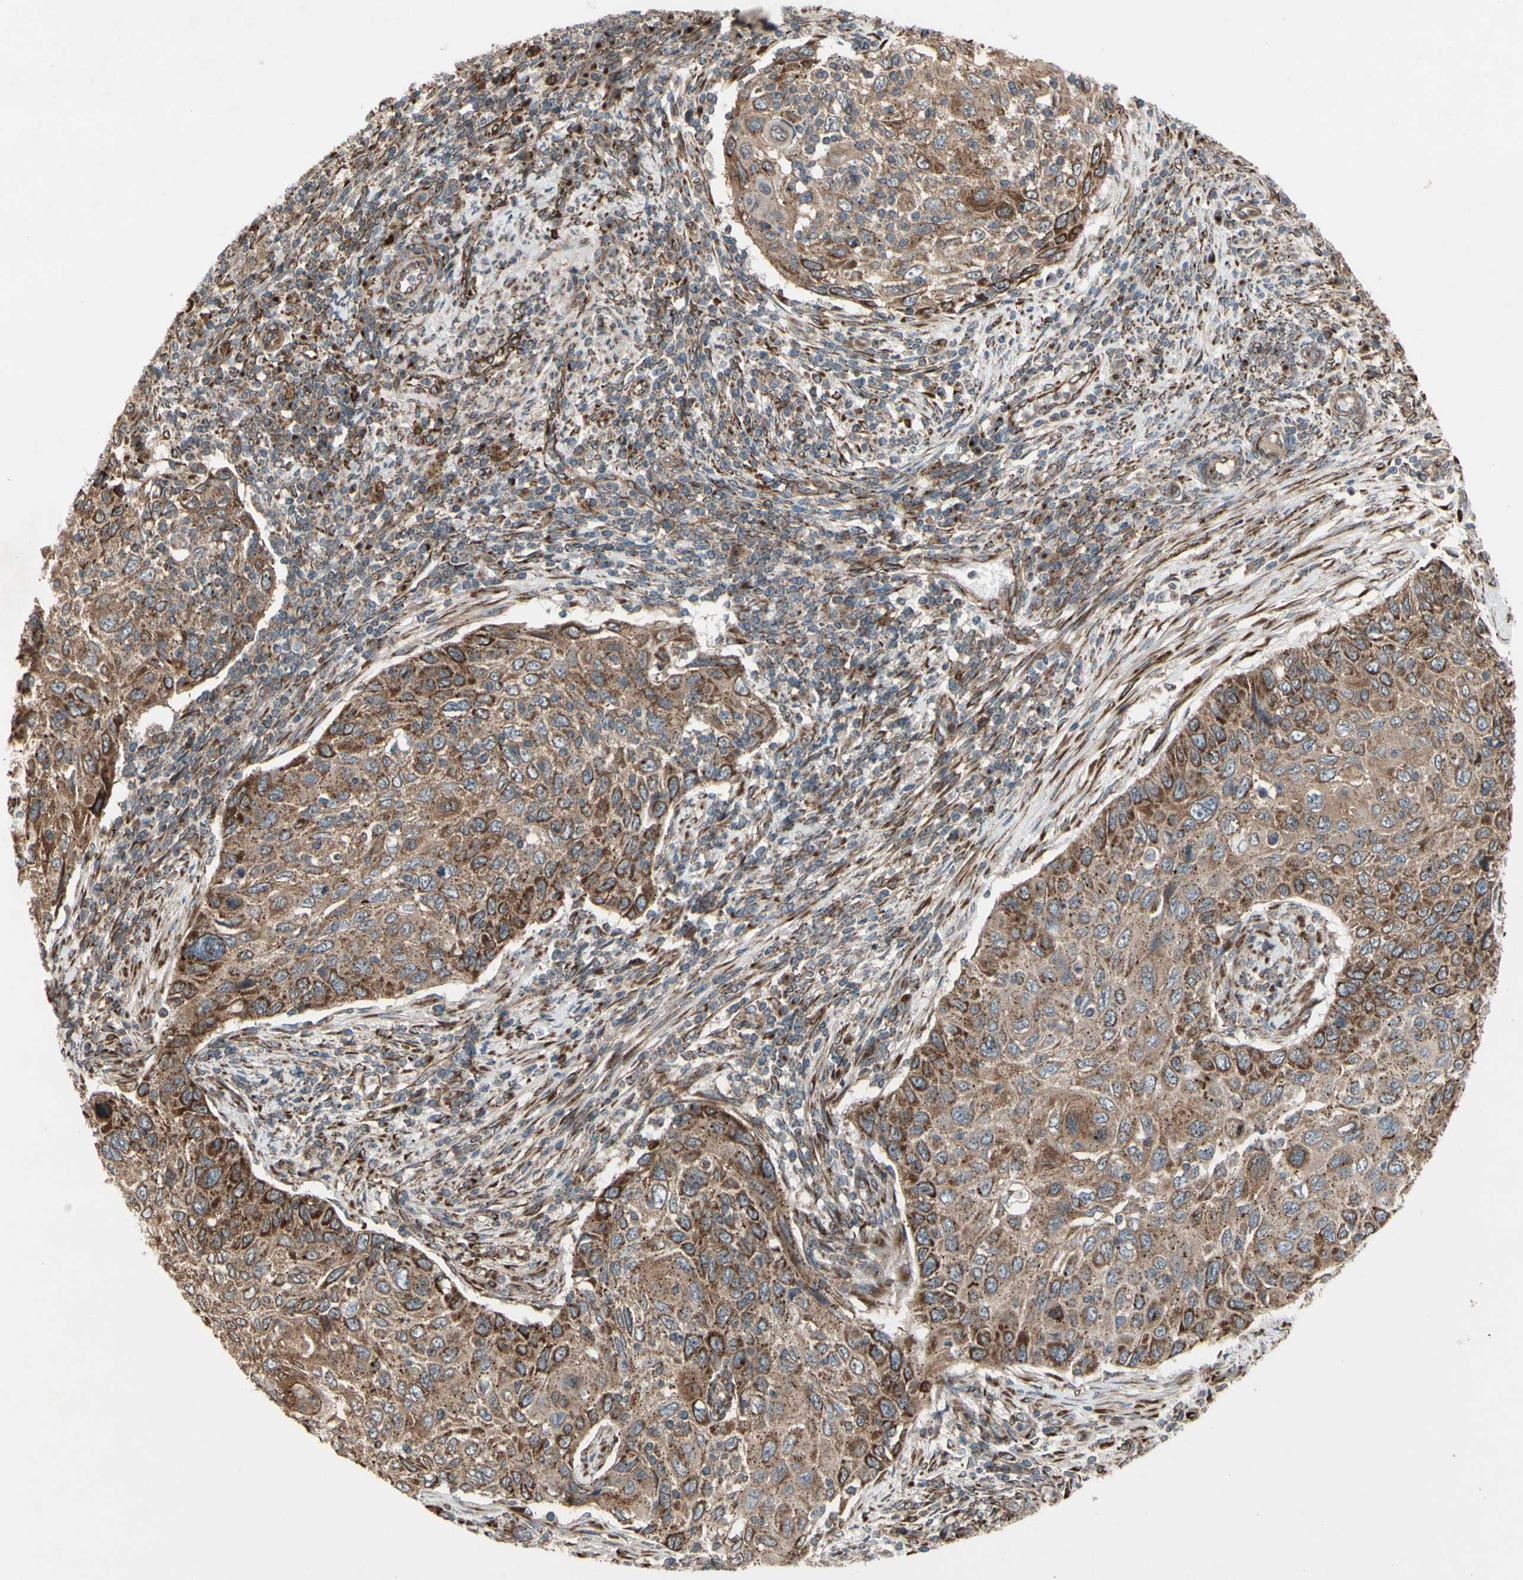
{"staining": {"intensity": "strong", "quantity": ">75%", "location": "cytoplasmic/membranous"}, "tissue": "cervical cancer", "cell_type": "Tumor cells", "image_type": "cancer", "snomed": [{"axis": "morphology", "description": "Squamous cell carcinoma, NOS"}, {"axis": "topography", "description": "Cervix"}], "caption": "Strong cytoplasmic/membranous positivity for a protein is appreciated in approximately >75% of tumor cells of cervical cancer using immunohistochemistry (IHC).", "gene": "SLC39A9", "patient": {"sex": "female", "age": 70}}